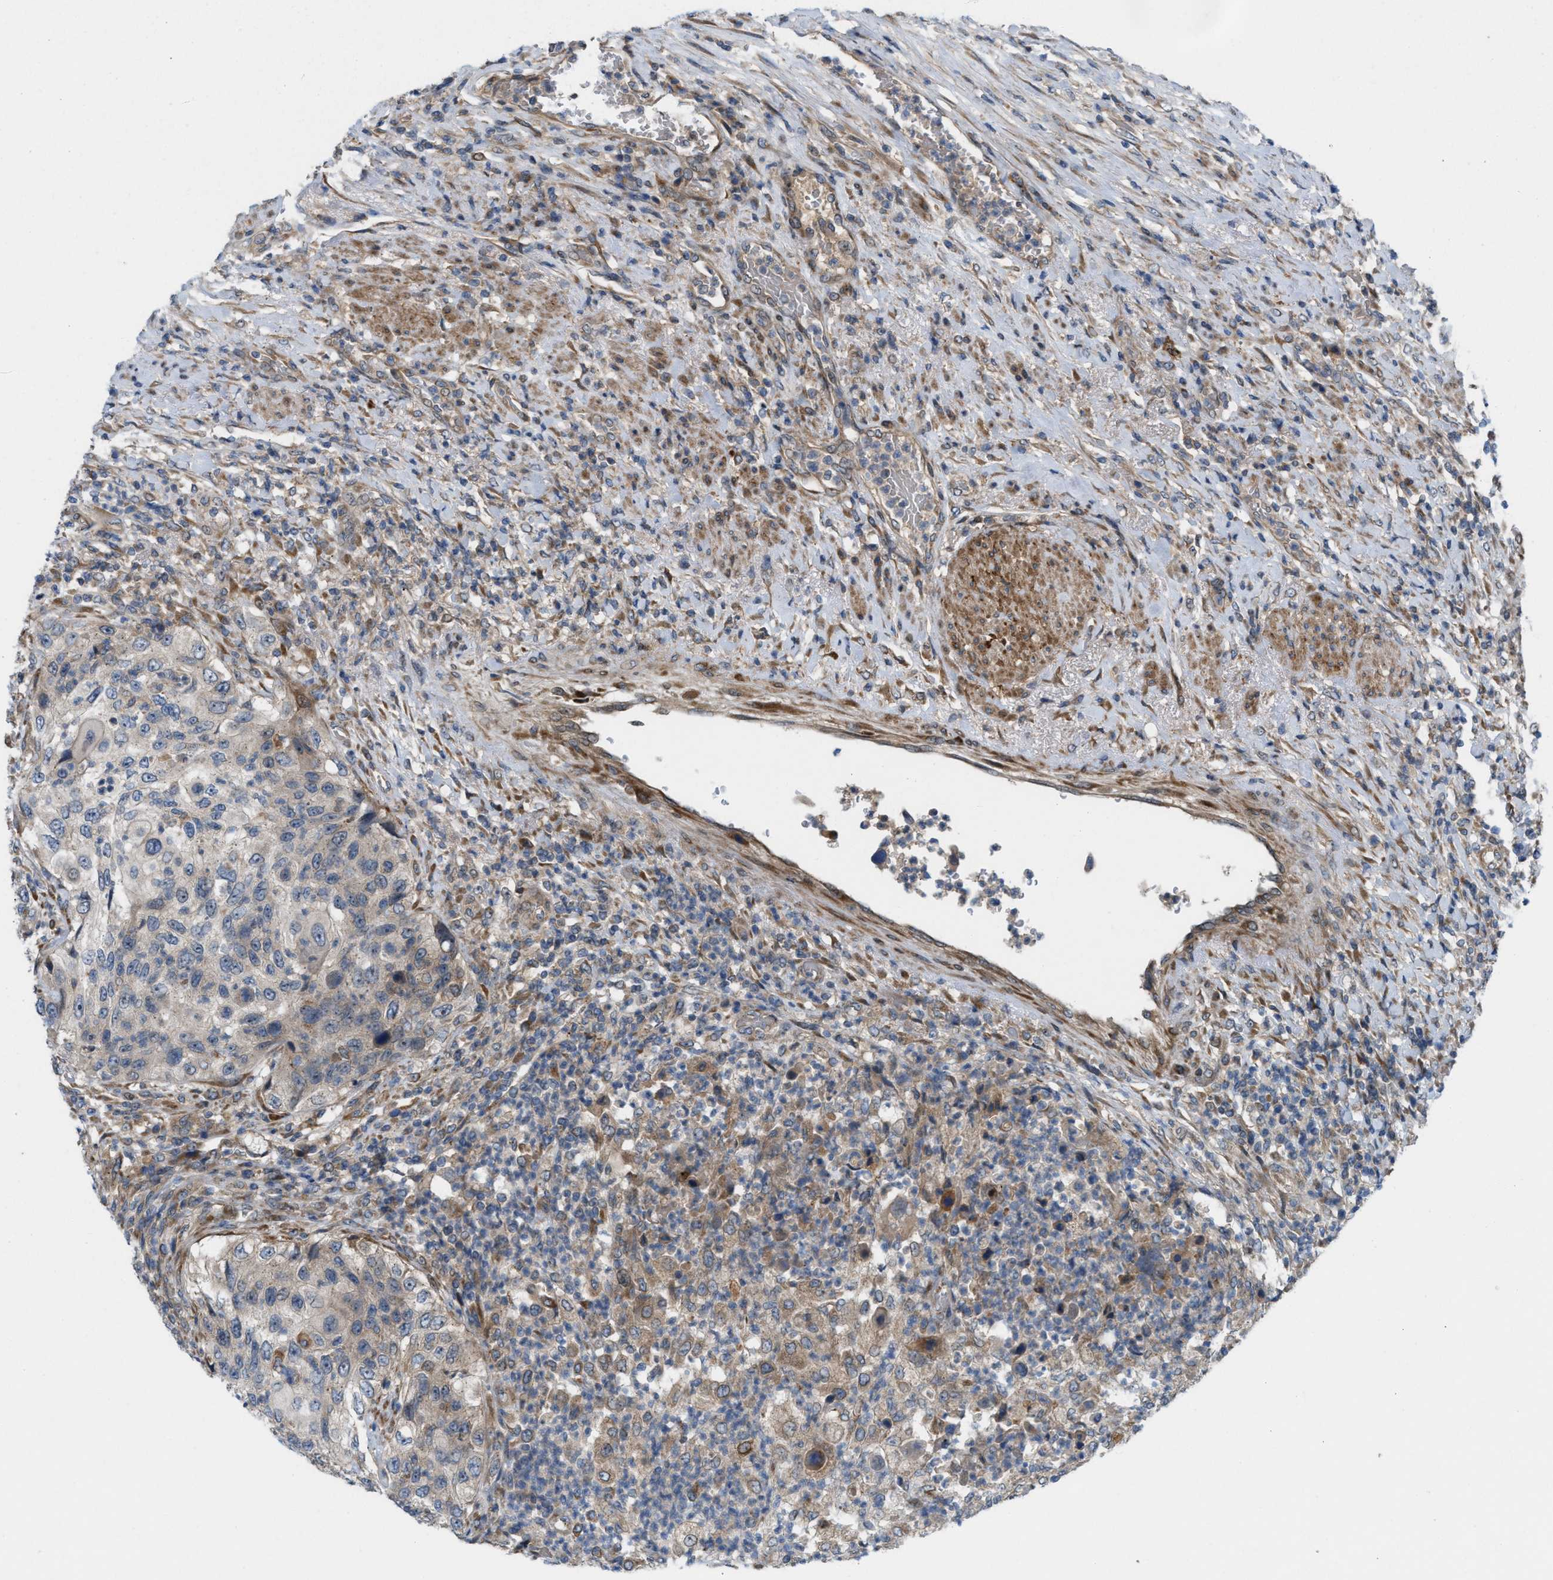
{"staining": {"intensity": "weak", "quantity": "<25%", "location": "cytoplasmic/membranous"}, "tissue": "urothelial cancer", "cell_type": "Tumor cells", "image_type": "cancer", "snomed": [{"axis": "morphology", "description": "Urothelial carcinoma, High grade"}, {"axis": "topography", "description": "Urinary bladder"}], "caption": "Immunohistochemistry (IHC) image of human urothelial carcinoma (high-grade) stained for a protein (brown), which displays no positivity in tumor cells. (Stains: DAB (3,3'-diaminobenzidine) immunohistochemistry (IHC) with hematoxylin counter stain, Microscopy: brightfield microscopy at high magnification).", "gene": "CYB5D1", "patient": {"sex": "female", "age": 60}}